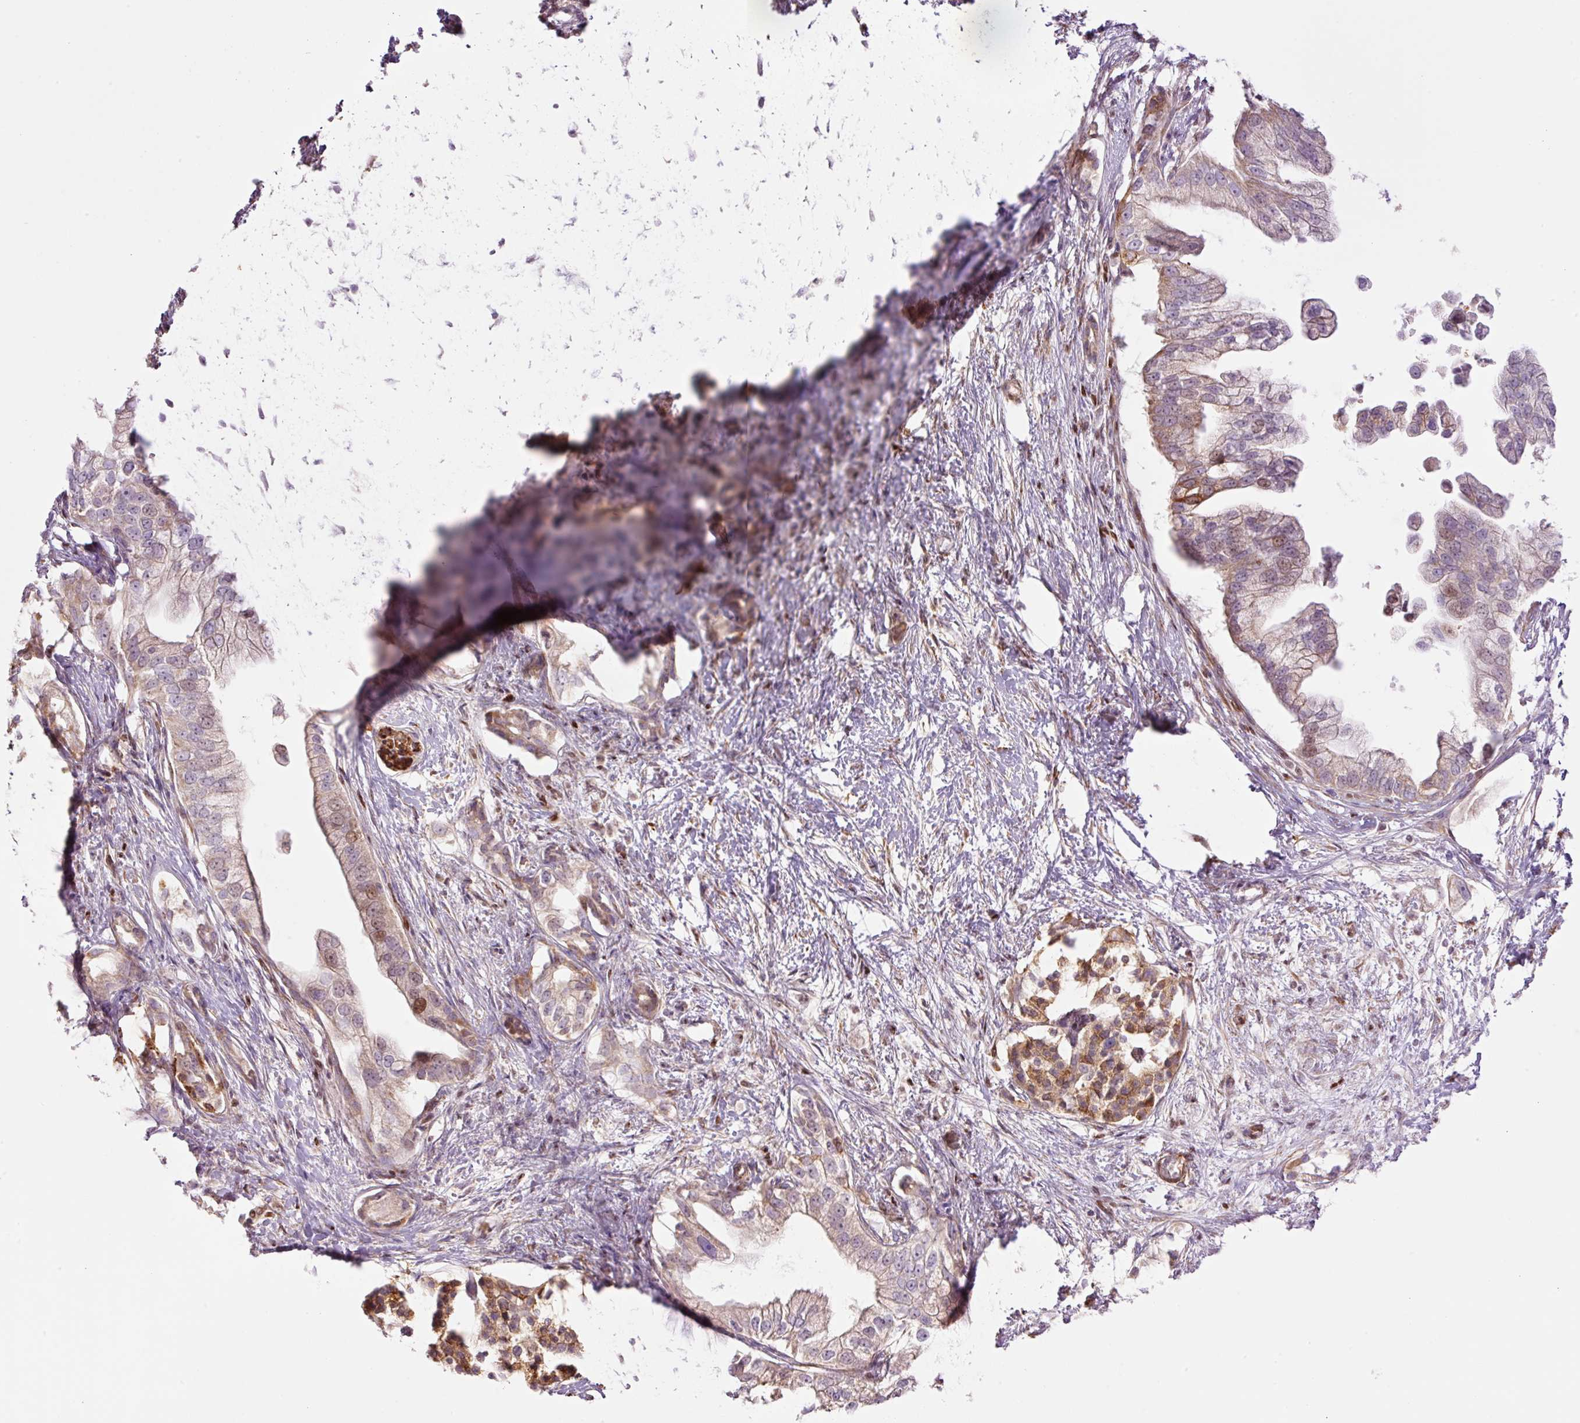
{"staining": {"intensity": "moderate", "quantity": "25%-75%", "location": "cytoplasmic/membranous,nuclear"}, "tissue": "pancreatic cancer", "cell_type": "Tumor cells", "image_type": "cancer", "snomed": [{"axis": "morphology", "description": "Adenocarcinoma, NOS"}, {"axis": "topography", "description": "Pancreas"}], "caption": "Adenocarcinoma (pancreatic) tissue reveals moderate cytoplasmic/membranous and nuclear expression in about 25%-75% of tumor cells", "gene": "TMEM8B", "patient": {"sex": "male", "age": 70}}